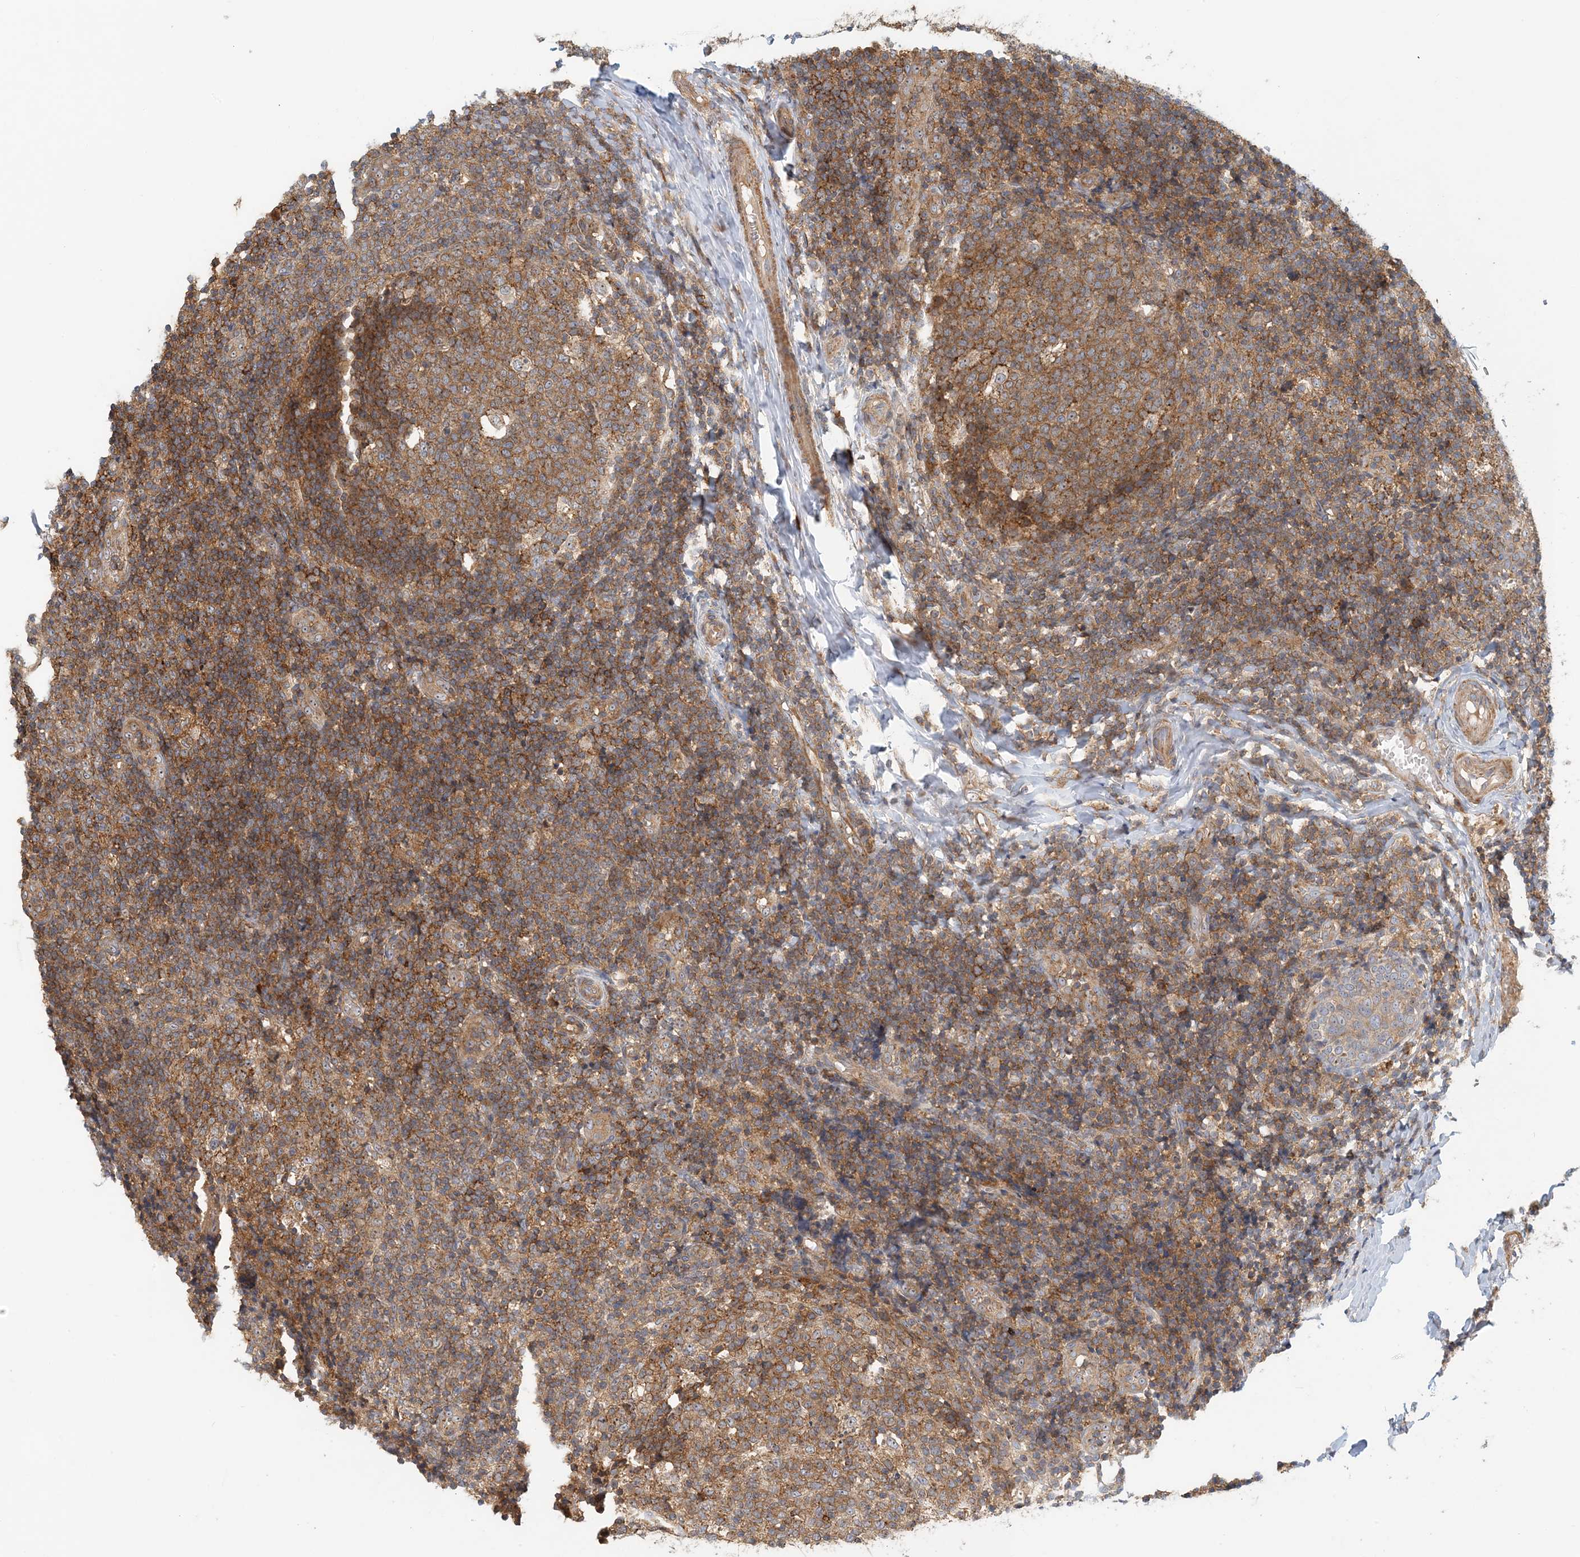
{"staining": {"intensity": "moderate", "quantity": ">75%", "location": "cytoplasmic/membranous"}, "tissue": "tonsil", "cell_type": "Germinal center cells", "image_type": "normal", "snomed": [{"axis": "morphology", "description": "Normal tissue, NOS"}, {"axis": "topography", "description": "Tonsil"}], "caption": "DAB (3,3'-diaminobenzidine) immunohistochemical staining of normal human tonsil exhibits moderate cytoplasmic/membranous protein staining in about >75% of germinal center cells. (Brightfield microscopy of DAB IHC at high magnification).", "gene": "COLEC11", "patient": {"sex": "female", "age": 19}}